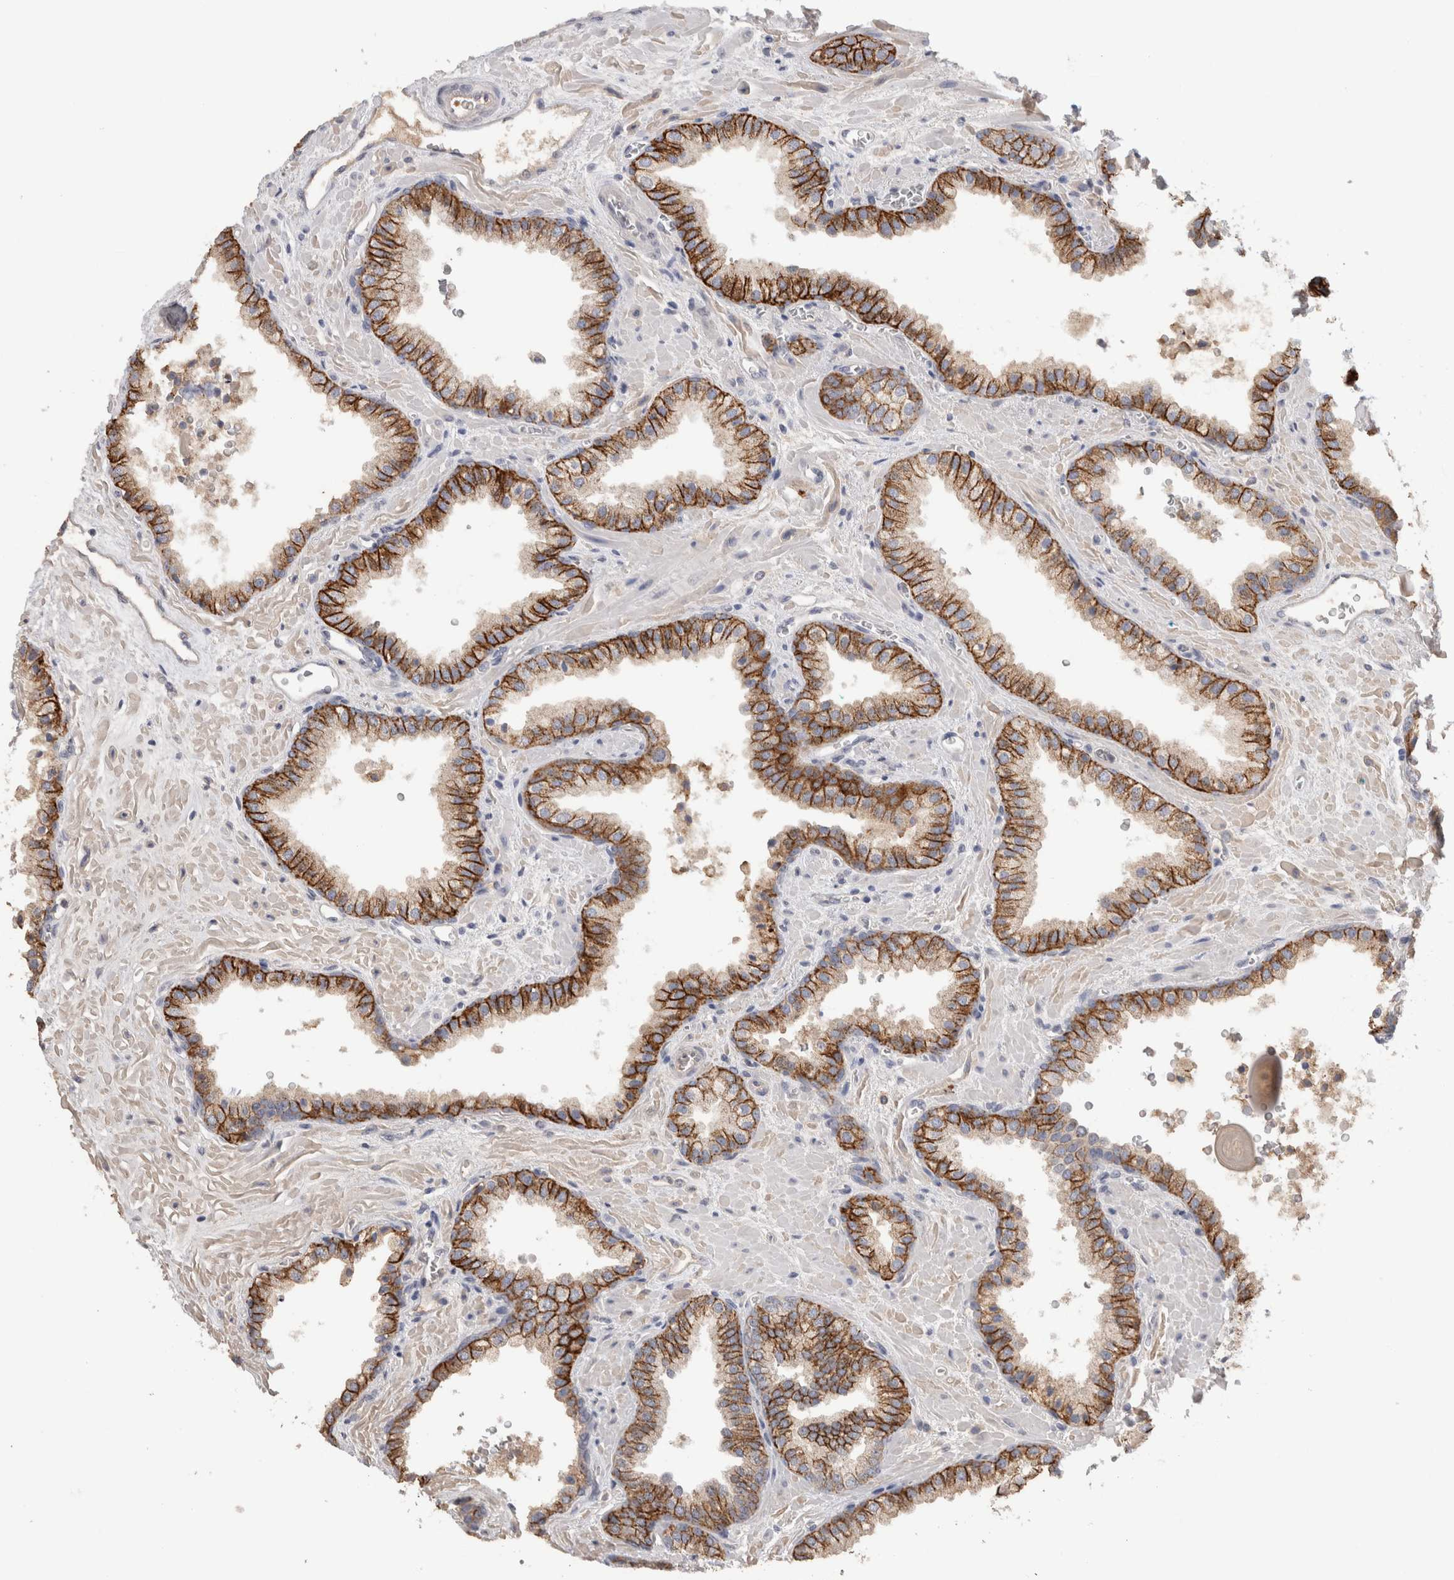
{"staining": {"intensity": "strong", "quantity": ">75%", "location": "cytoplasmic/membranous"}, "tissue": "prostate cancer", "cell_type": "Tumor cells", "image_type": "cancer", "snomed": [{"axis": "morphology", "description": "Adenocarcinoma, Low grade"}, {"axis": "topography", "description": "Prostate"}], "caption": "The image reveals a brown stain indicating the presence of a protein in the cytoplasmic/membranous of tumor cells in prostate cancer (adenocarcinoma (low-grade)).", "gene": "PPP3CC", "patient": {"sex": "male", "age": 71}}